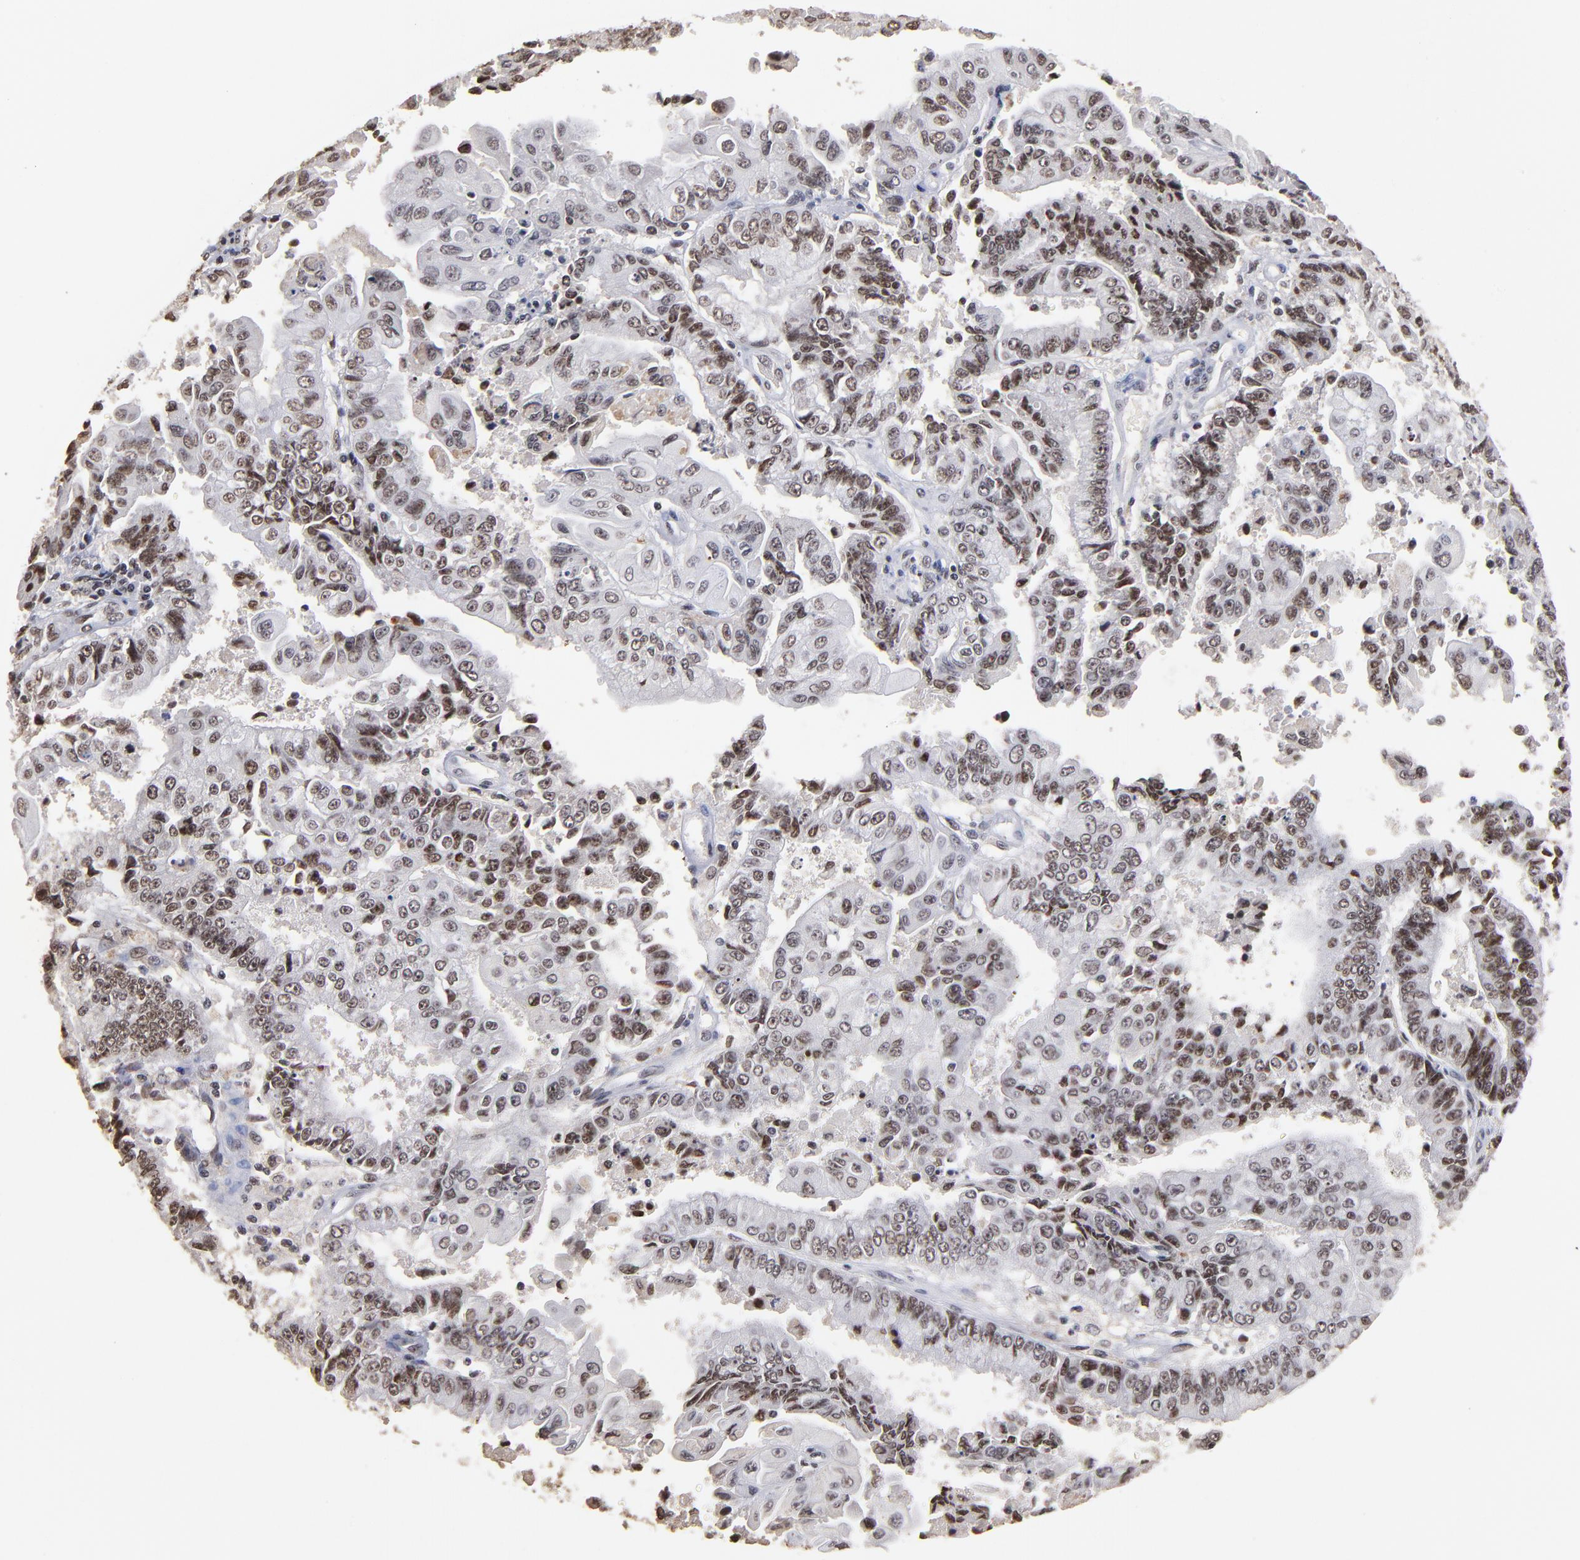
{"staining": {"intensity": "moderate", "quantity": "25%-75%", "location": "nuclear"}, "tissue": "endometrial cancer", "cell_type": "Tumor cells", "image_type": "cancer", "snomed": [{"axis": "morphology", "description": "Adenocarcinoma, NOS"}, {"axis": "topography", "description": "Endometrium"}], "caption": "There is medium levels of moderate nuclear expression in tumor cells of endometrial cancer (adenocarcinoma), as demonstrated by immunohistochemical staining (brown color).", "gene": "ZNF146", "patient": {"sex": "female", "age": 75}}